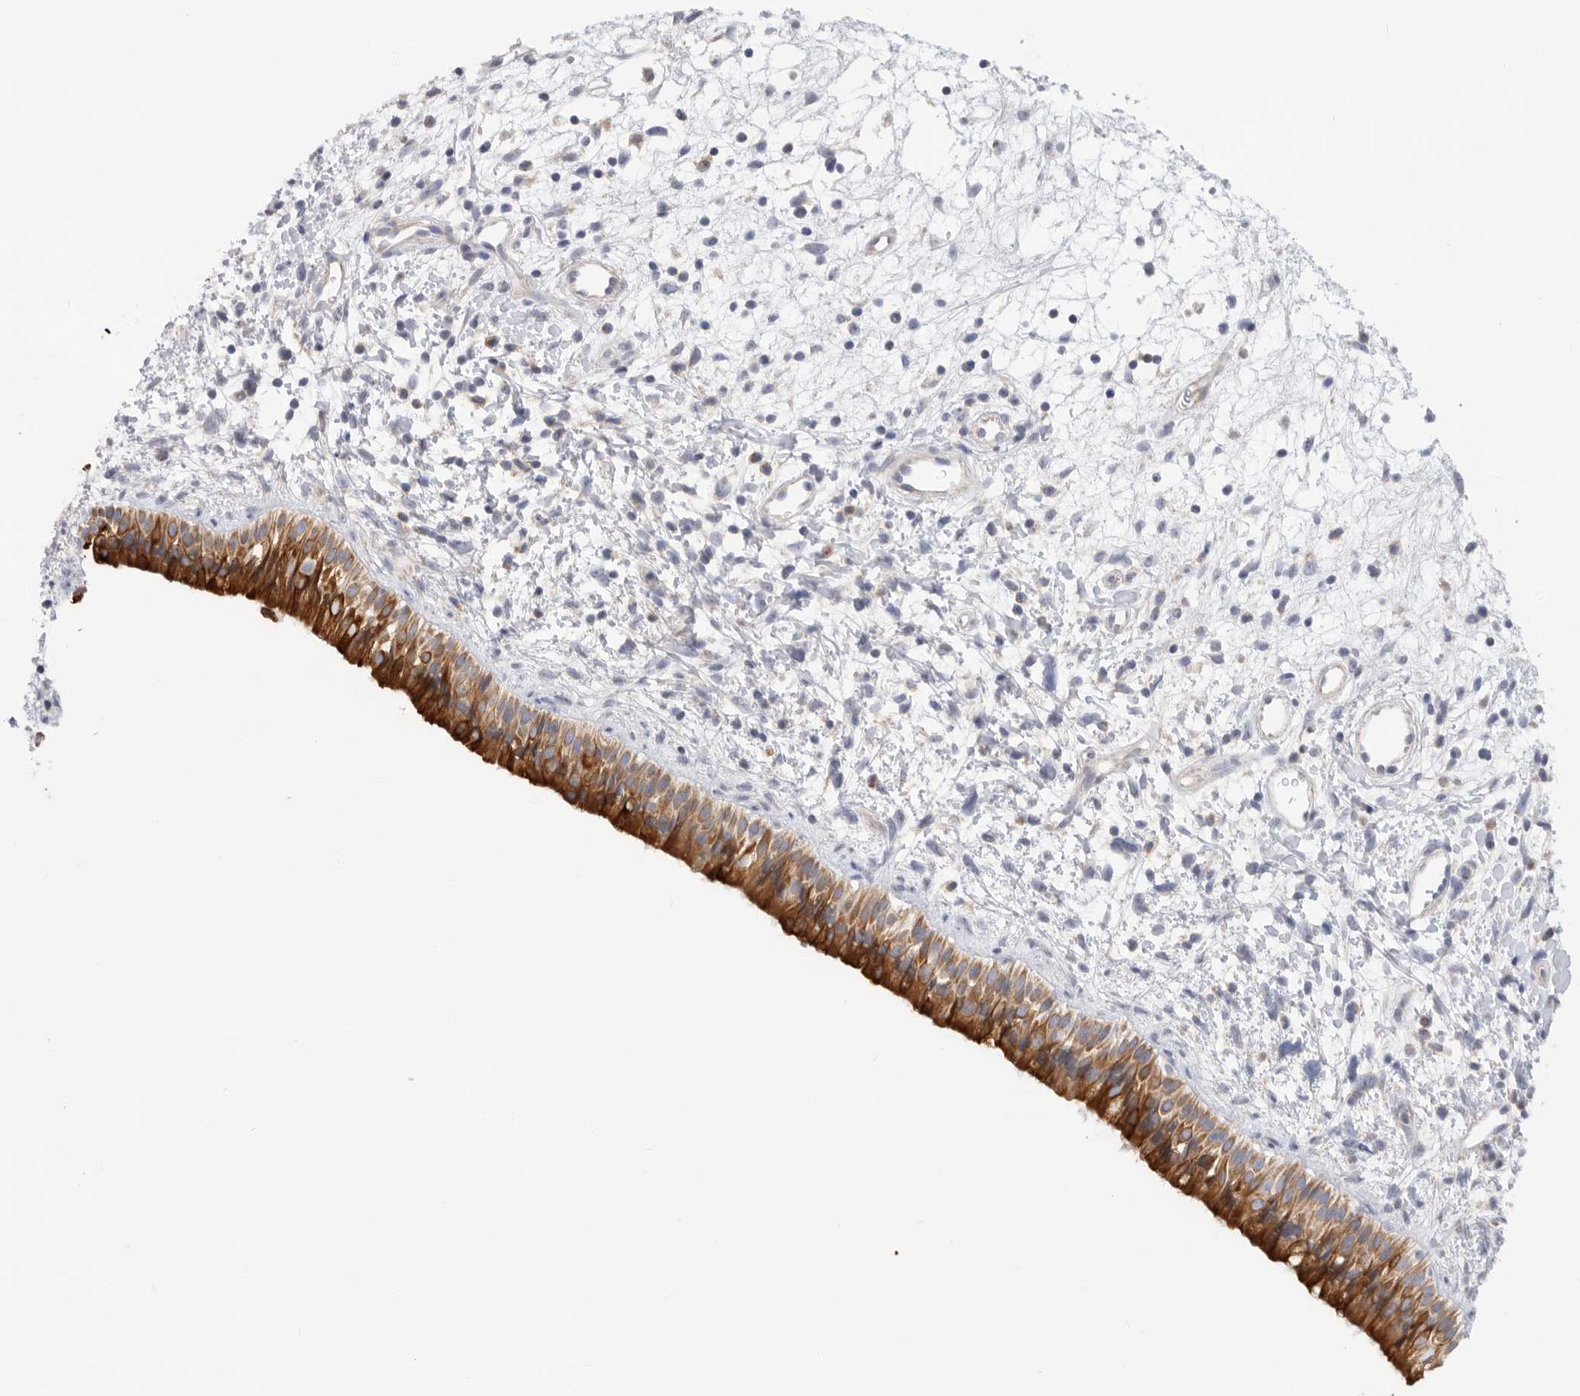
{"staining": {"intensity": "strong", "quantity": ">75%", "location": "cytoplasmic/membranous"}, "tissue": "nasopharynx", "cell_type": "Respiratory epithelial cells", "image_type": "normal", "snomed": [{"axis": "morphology", "description": "Normal tissue, NOS"}, {"axis": "topography", "description": "Nasopharynx"}], "caption": "A photomicrograph of nasopharynx stained for a protein displays strong cytoplasmic/membranous brown staining in respiratory epithelial cells.", "gene": "MTFR1L", "patient": {"sex": "male", "age": 22}}